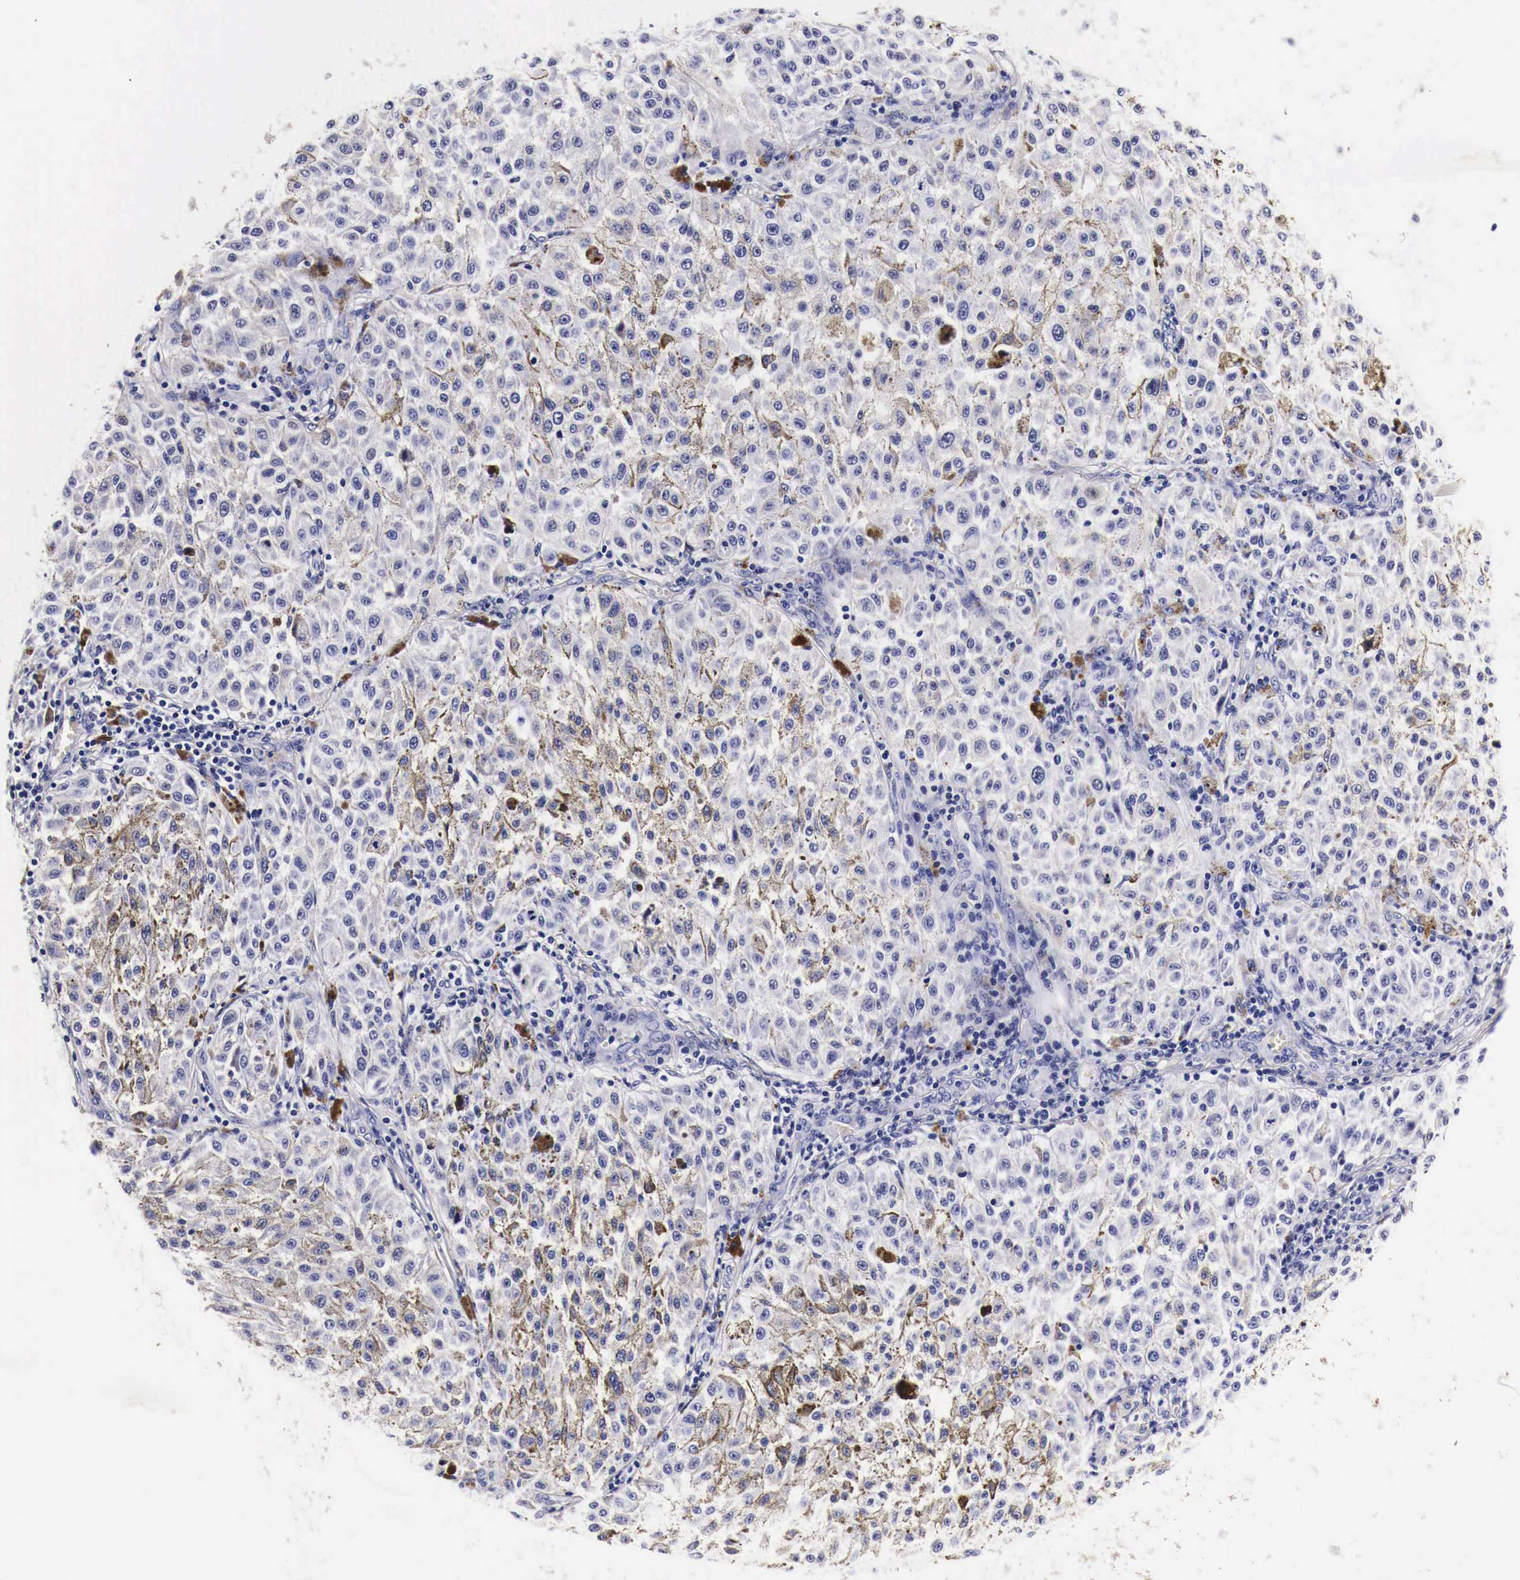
{"staining": {"intensity": "negative", "quantity": "none", "location": "none"}, "tissue": "melanoma", "cell_type": "Tumor cells", "image_type": "cancer", "snomed": [{"axis": "morphology", "description": "Malignant melanoma, NOS"}, {"axis": "topography", "description": "Skin"}], "caption": "A micrograph of human melanoma is negative for staining in tumor cells.", "gene": "EGFR", "patient": {"sex": "female", "age": 64}}